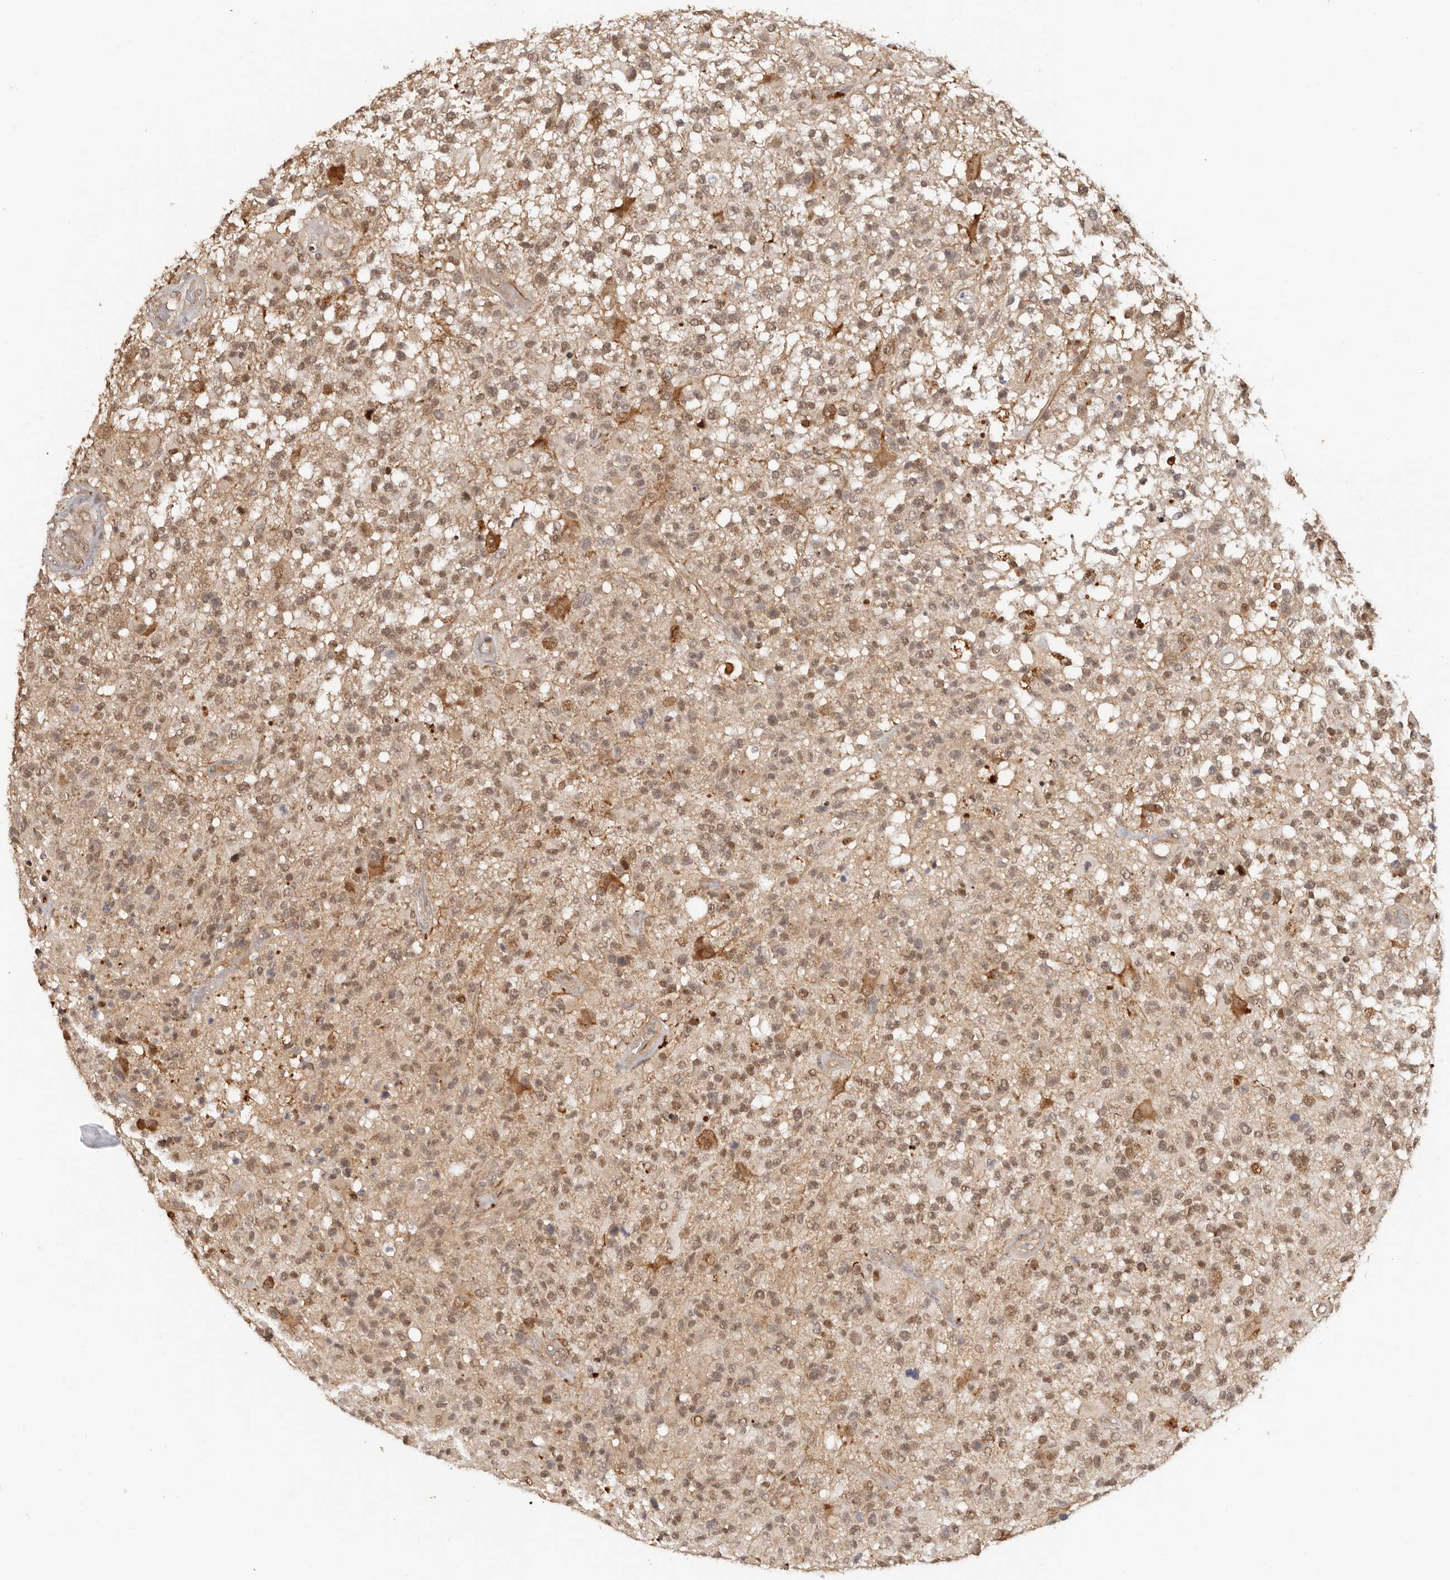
{"staining": {"intensity": "moderate", "quantity": ">75%", "location": "nuclear"}, "tissue": "glioma", "cell_type": "Tumor cells", "image_type": "cancer", "snomed": [{"axis": "morphology", "description": "Glioma, malignant, High grade"}, {"axis": "morphology", "description": "Glioblastoma, NOS"}, {"axis": "topography", "description": "Brain"}], "caption": "This micrograph shows IHC staining of glioma, with medium moderate nuclear positivity in approximately >75% of tumor cells.", "gene": "PSMA5", "patient": {"sex": "male", "age": 60}}